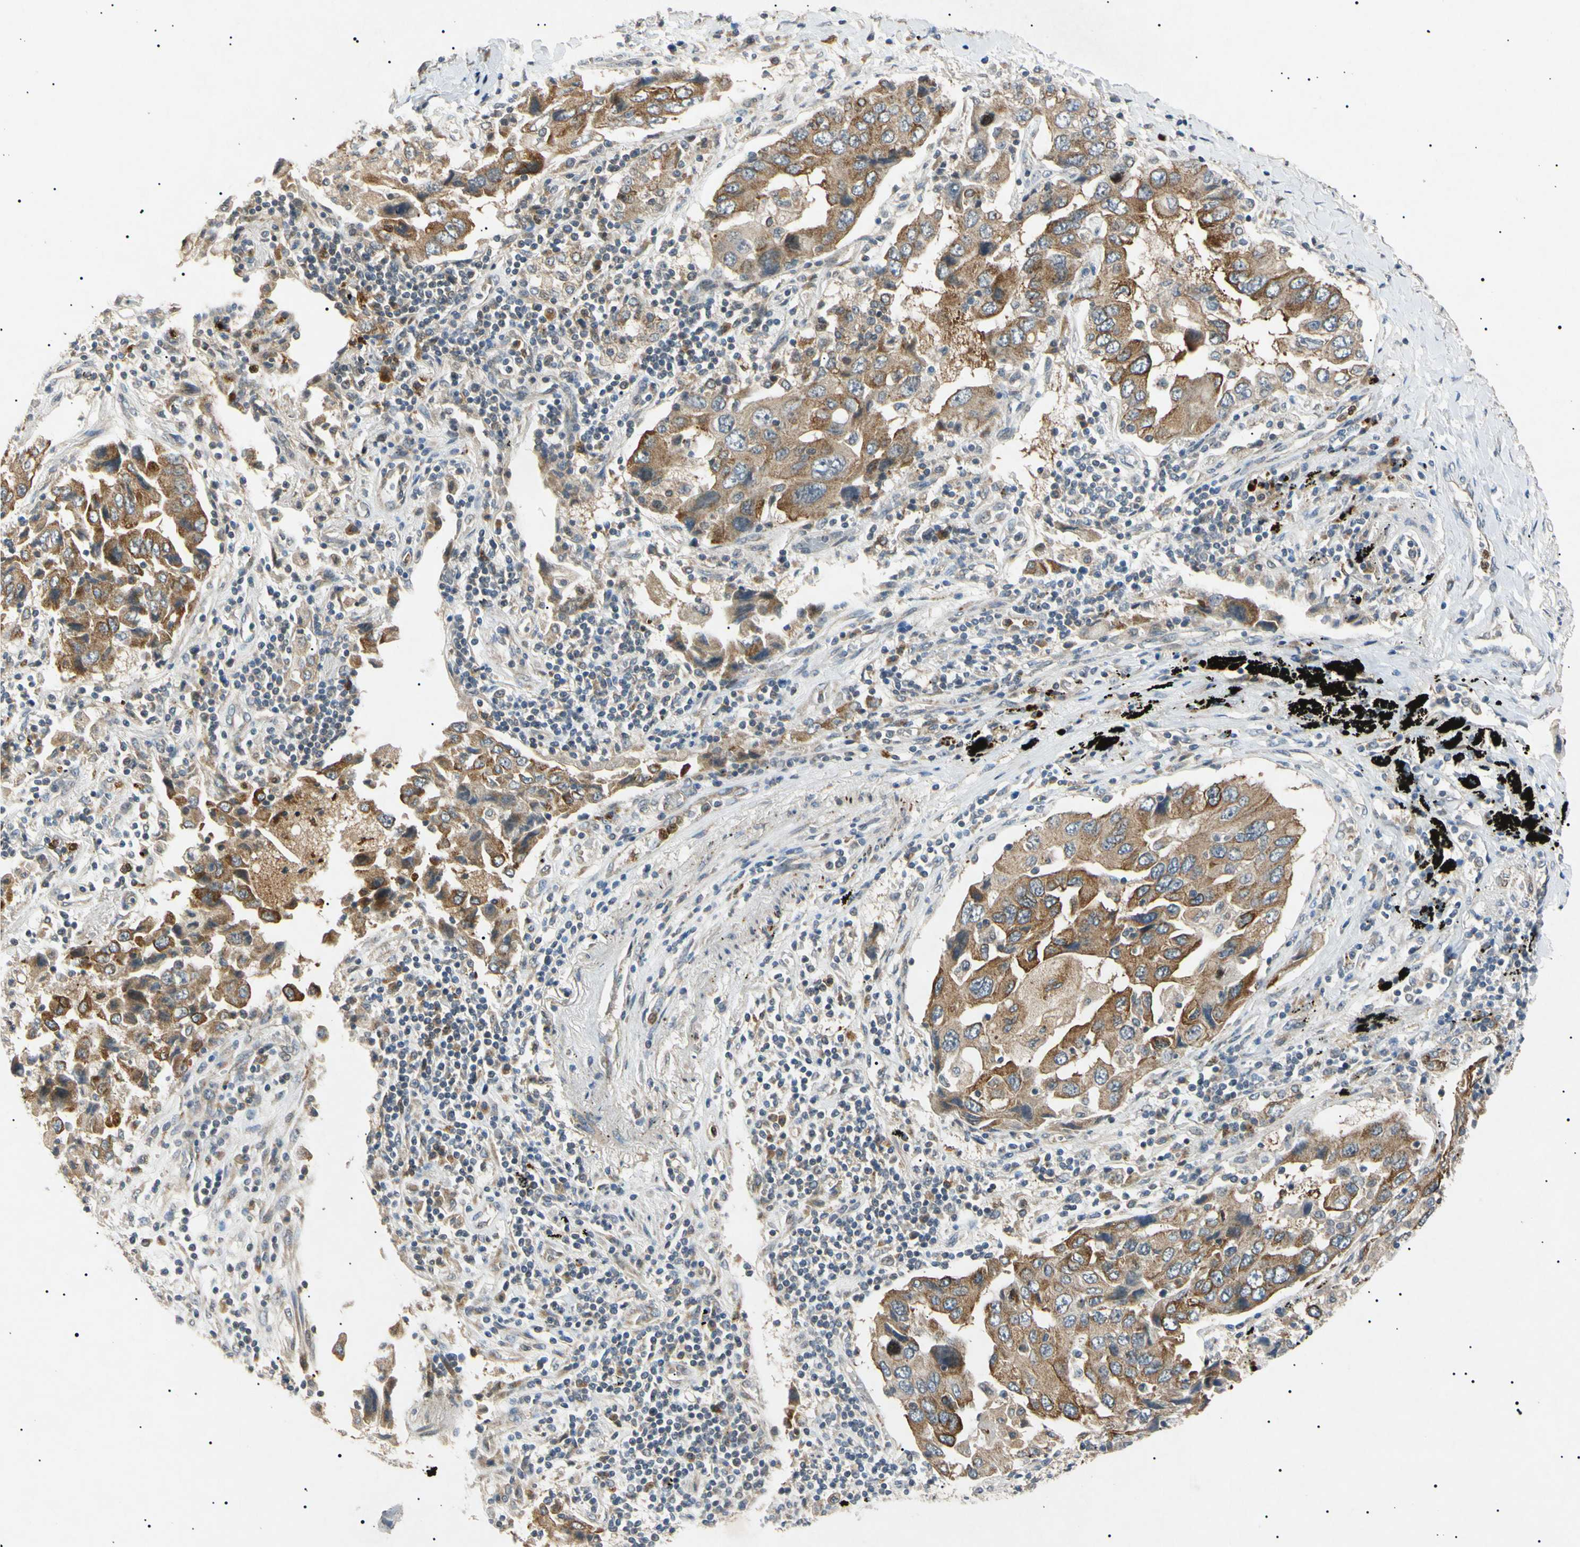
{"staining": {"intensity": "moderate", "quantity": ">75%", "location": "cytoplasmic/membranous"}, "tissue": "lung cancer", "cell_type": "Tumor cells", "image_type": "cancer", "snomed": [{"axis": "morphology", "description": "Adenocarcinoma, NOS"}, {"axis": "topography", "description": "Lung"}], "caption": "Immunohistochemistry (IHC) photomicrograph of lung adenocarcinoma stained for a protein (brown), which shows medium levels of moderate cytoplasmic/membranous expression in about >75% of tumor cells.", "gene": "TUBB4A", "patient": {"sex": "female", "age": 65}}